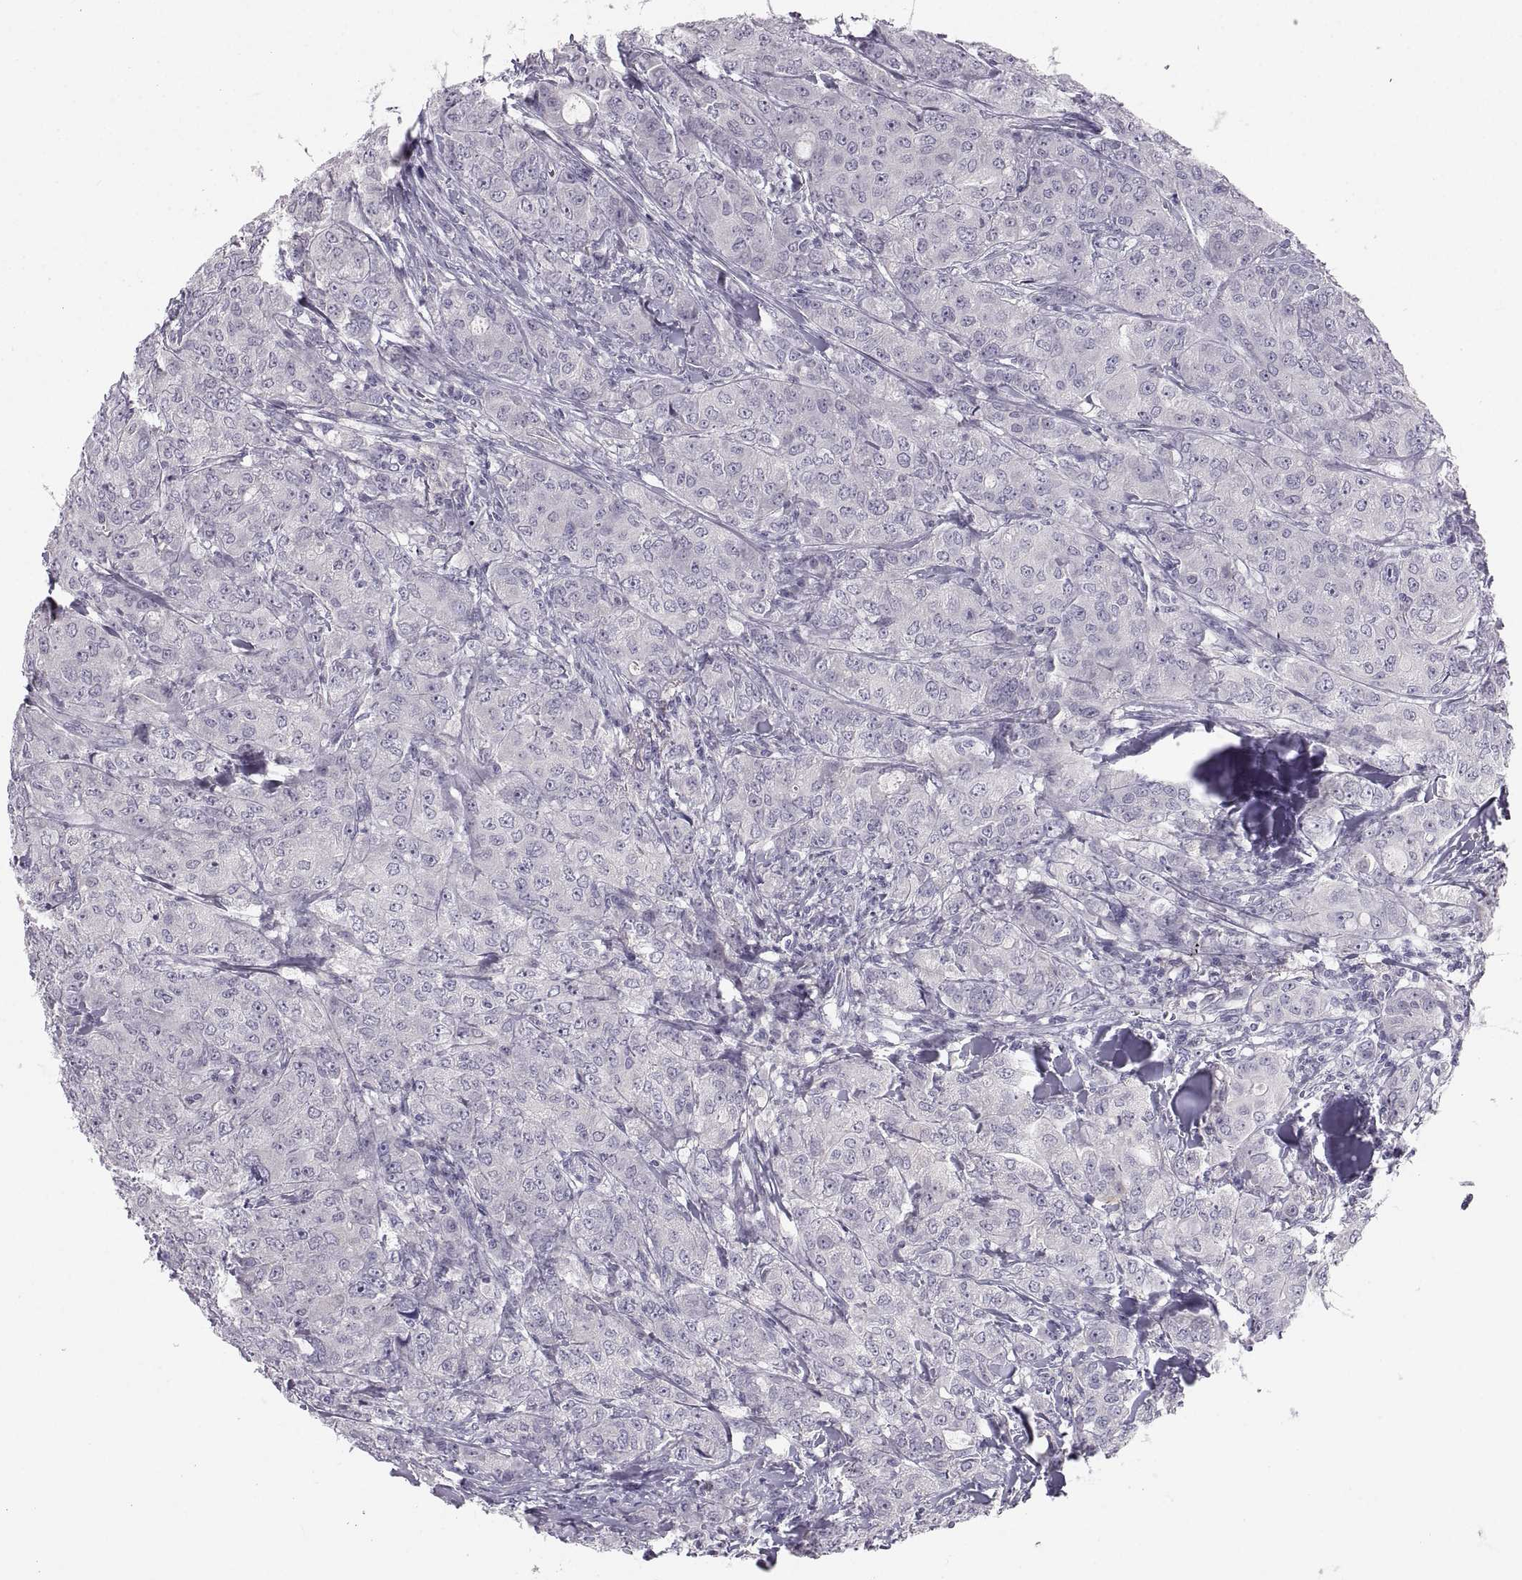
{"staining": {"intensity": "negative", "quantity": "none", "location": "none"}, "tissue": "breast cancer", "cell_type": "Tumor cells", "image_type": "cancer", "snomed": [{"axis": "morphology", "description": "Duct carcinoma"}, {"axis": "topography", "description": "Breast"}], "caption": "IHC photomicrograph of human breast invasive ductal carcinoma stained for a protein (brown), which demonstrates no staining in tumor cells.", "gene": "ZNF185", "patient": {"sex": "female", "age": 43}}